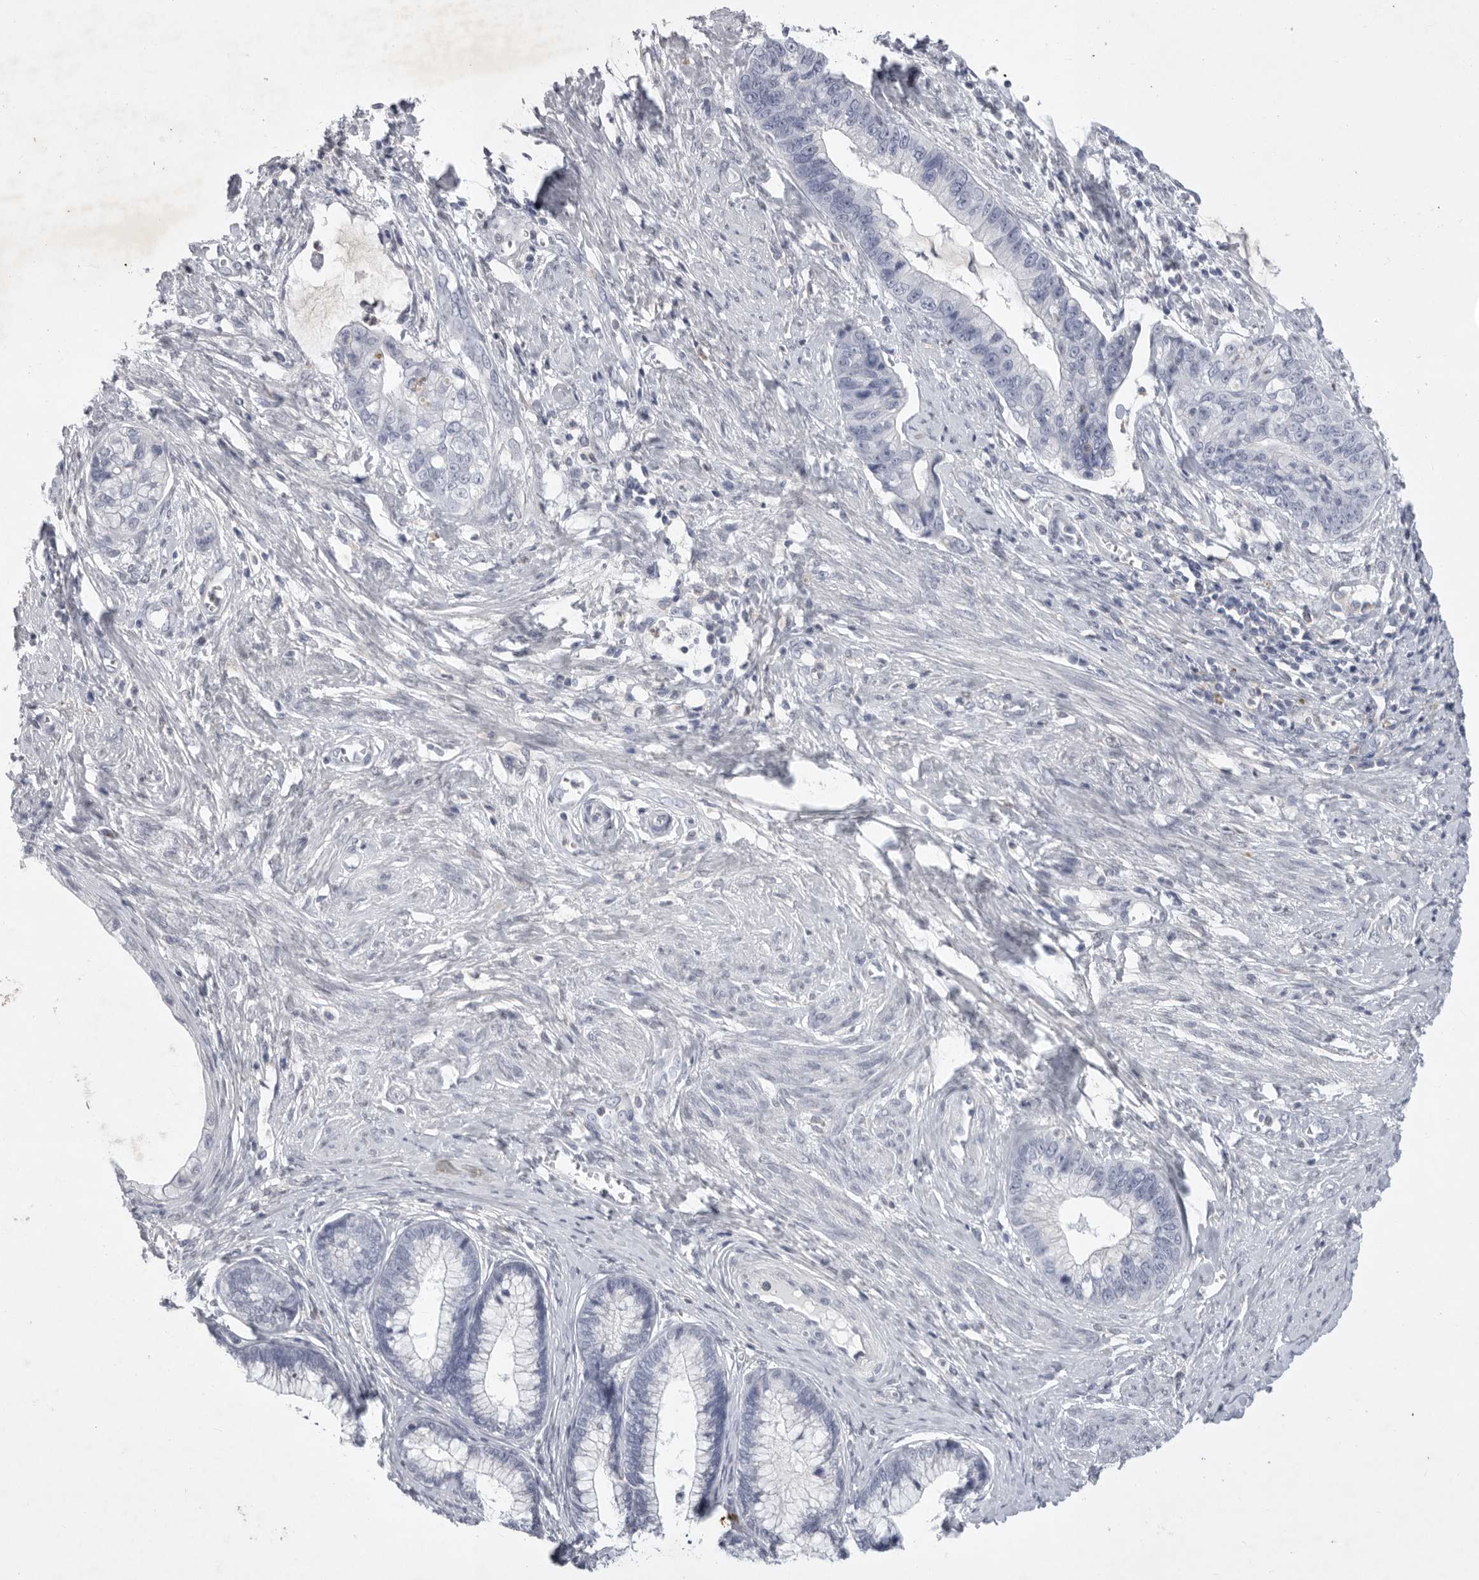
{"staining": {"intensity": "negative", "quantity": "none", "location": "none"}, "tissue": "cervical cancer", "cell_type": "Tumor cells", "image_type": "cancer", "snomed": [{"axis": "morphology", "description": "Adenocarcinoma, NOS"}, {"axis": "topography", "description": "Cervix"}], "caption": "An immunohistochemistry (IHC) micrograph of cervical adenocarcinoma is shown. There is no staining in tumor cells of cervical adenocarcinoma.", "gene": "SIGLEC10", "patient": {"sex": "female", "age": 44}}